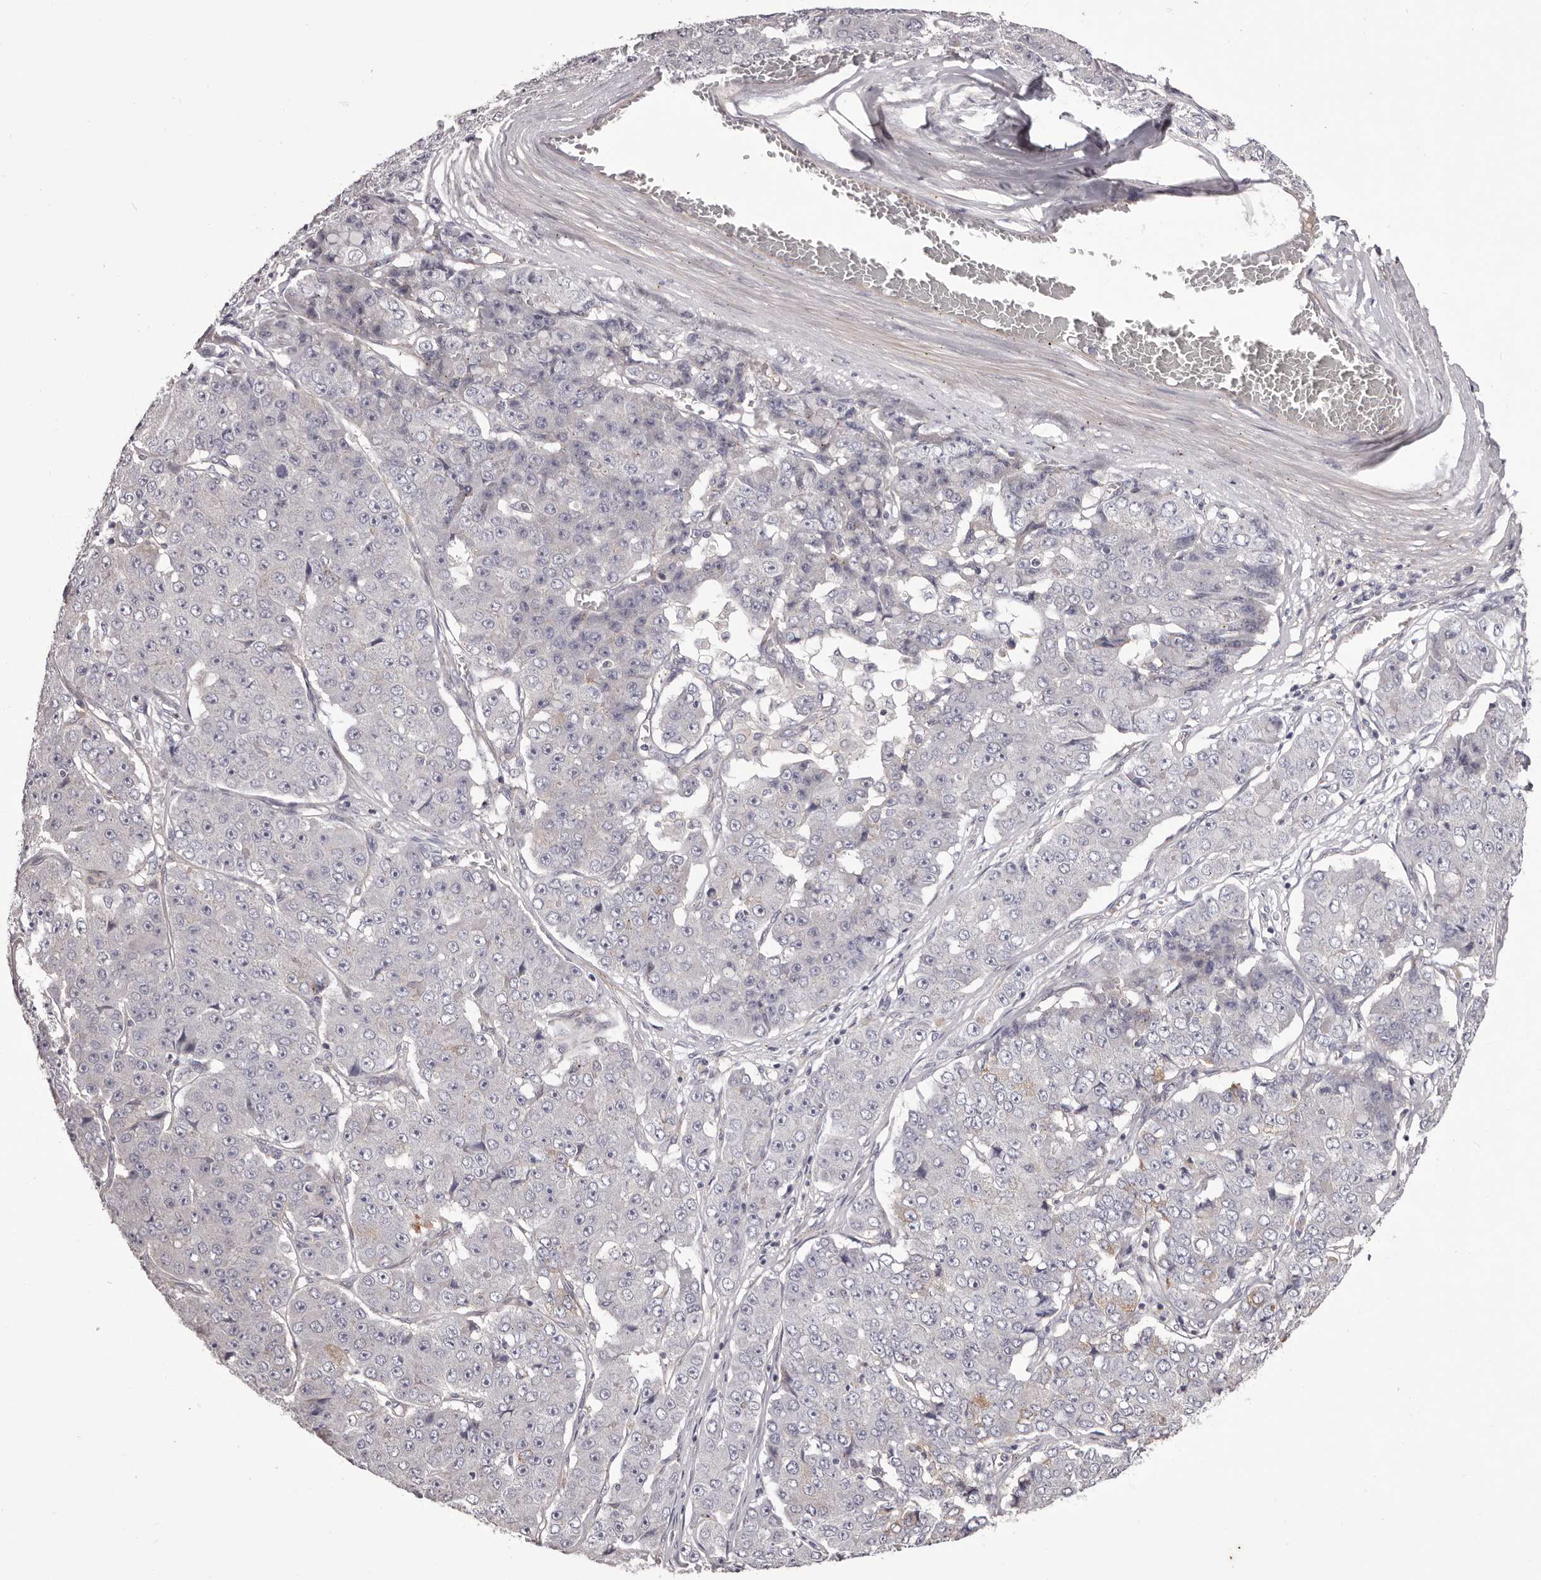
{"staining": {"intensity": "negative", "quantity": "none", "location": "none"}, "tissue": "pancreatic cancer", "cell_type": "Tumor cells", "image_type": "cancer", "snomed": [{"axis": "morphology", "description": "Adenocarcinoma, NOS"}, {"axis": "topography", "description": "Pancreas"}], "caption": "The immunohistochemistry micrograph has no significant staining in tumor cells of pancreatic cancer (adenocarcinoma) tissue.", "gene": "PEG10", "patient": {"sex": "male", "age": 50}}